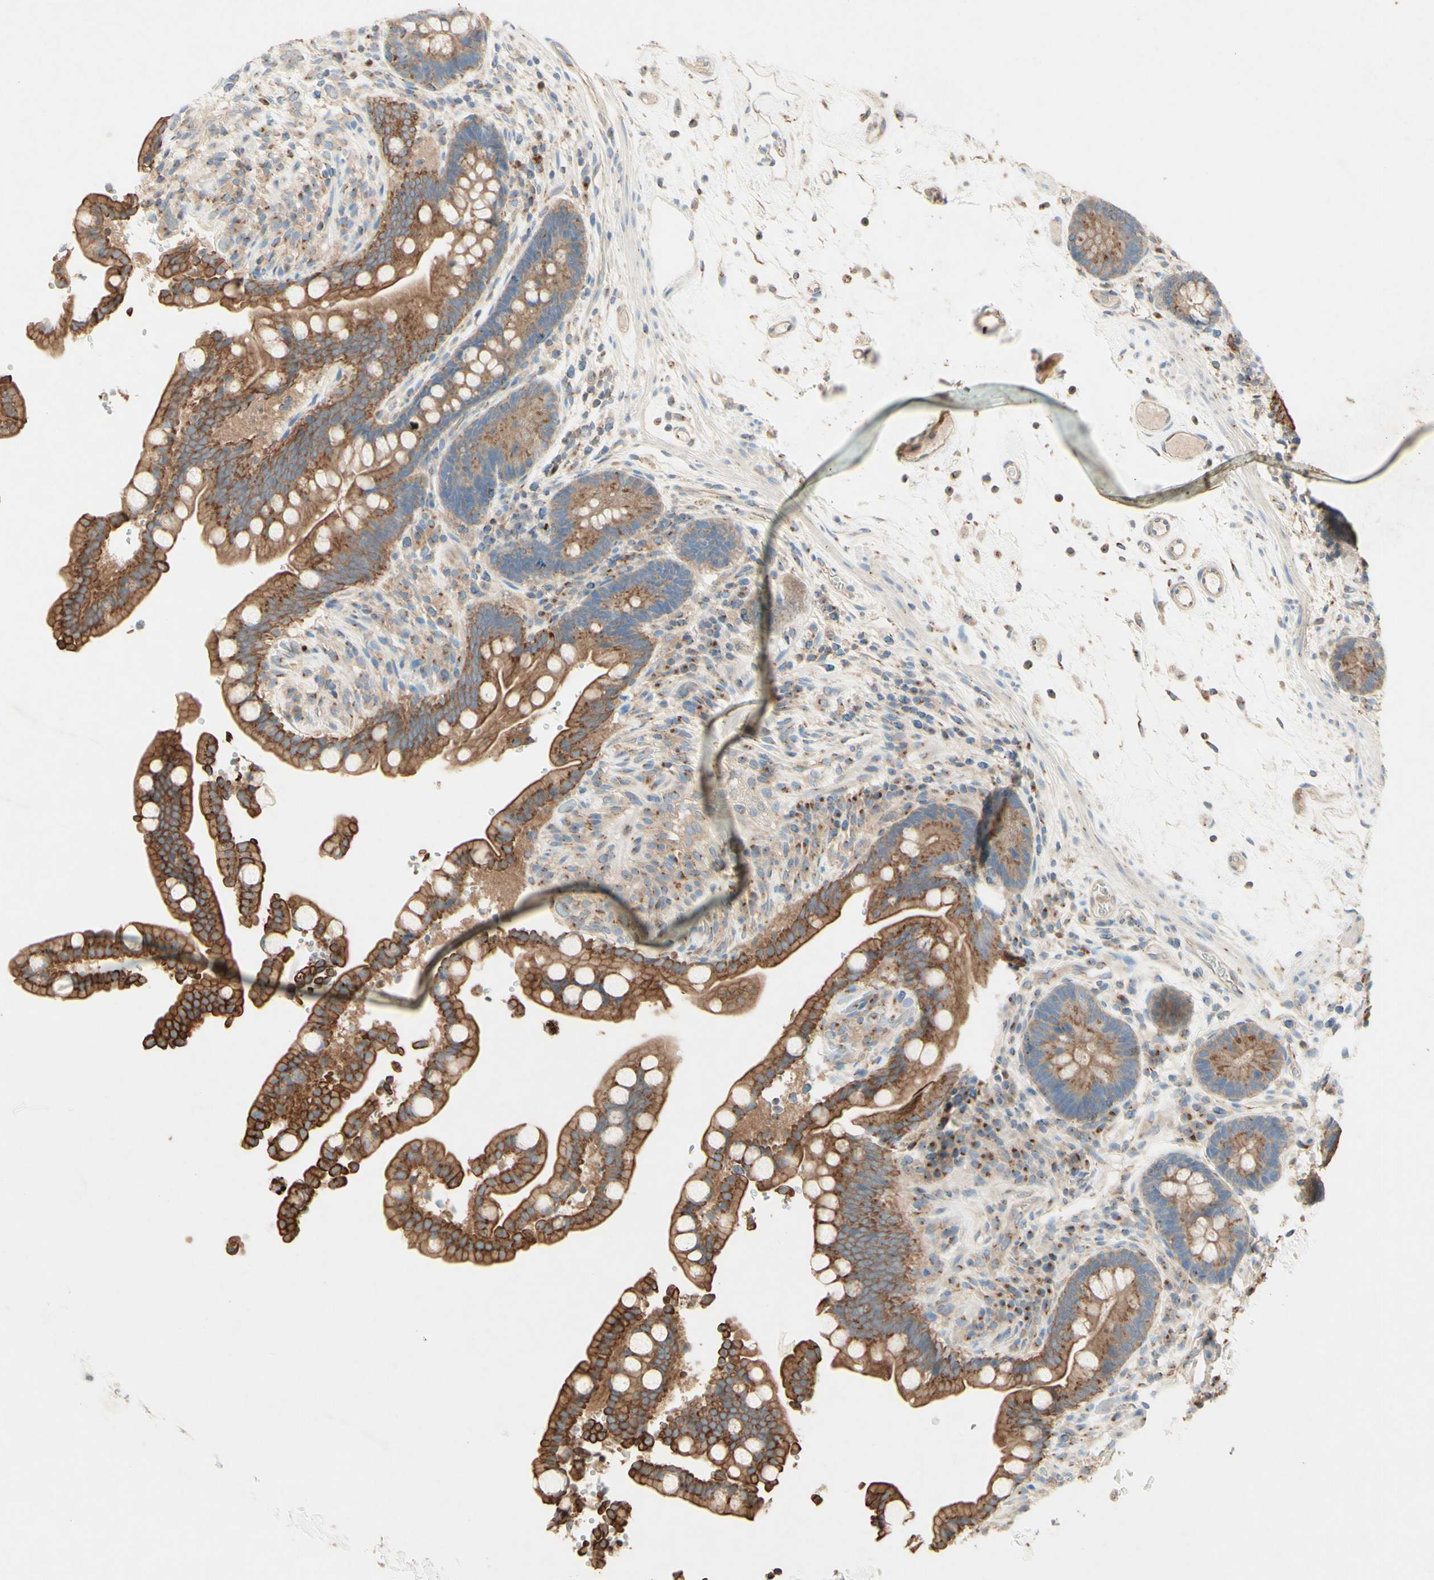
{"staining": {"intensity": "moderate", "quantity": ">75%", "location": "cytoplasmic/membranous"}, "tissue": "colon", "cell_type": "Endothelial cells", "image_type": "normal", "snomed": [{"axis": "morphology", "description": "Normal tissue, NOS"}, {"axis": "topography", "description": "Colon"}], "caption": "Immunohistochemical staining of normal colon exhibits moderate cytoplasmic/membranous protein expression in approximately >75% of endothelial cells.", "gene": "MTM1", "patient": {"sex": "male", "age": 73}}